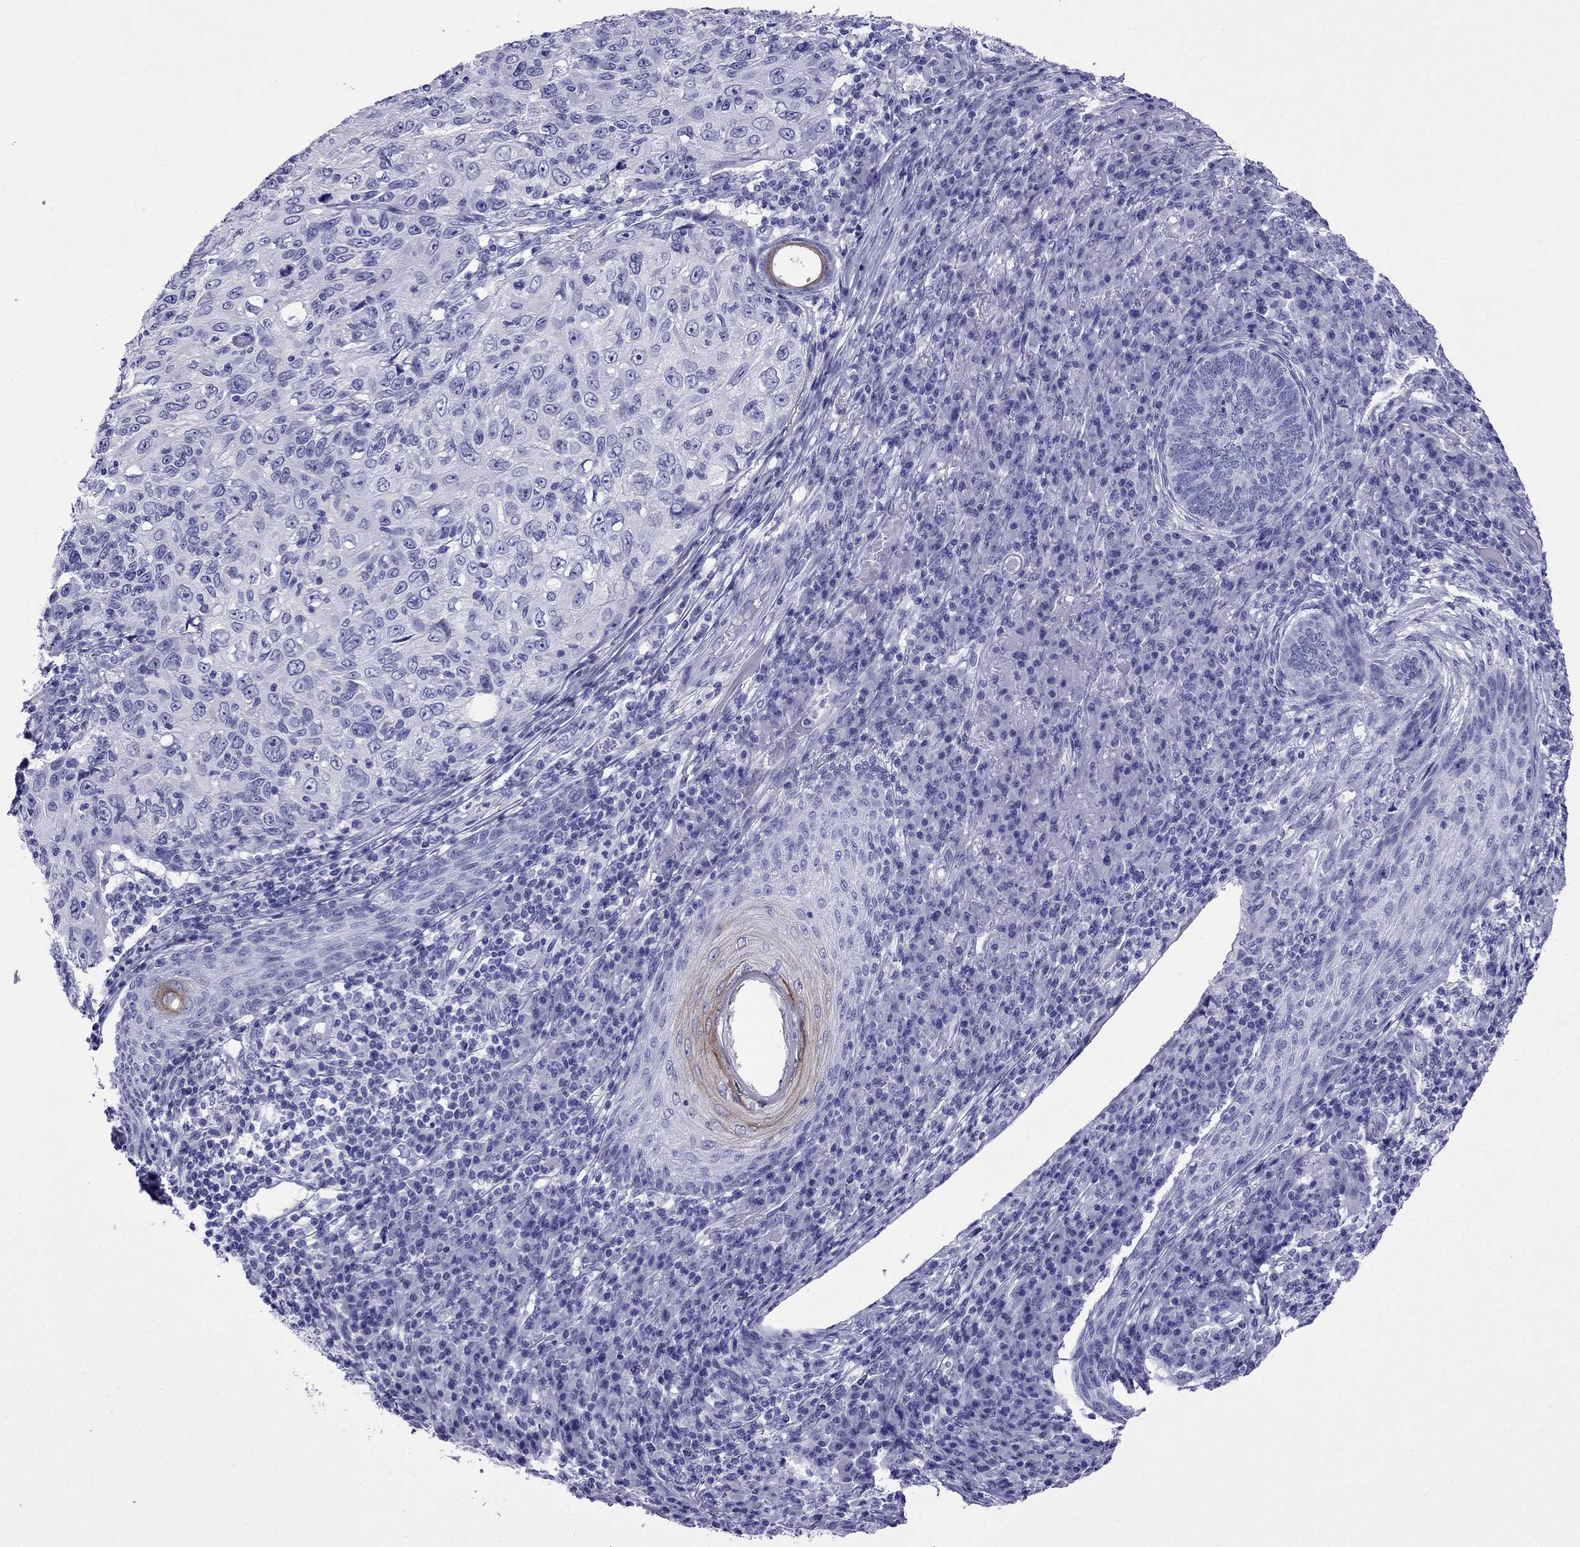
{"staining": {"intensity": "negative", "quantity": "none", "location": "none"}, "tissue": "skin cancer", "cell_type": "Tumor cells", "image_type": "cancer", "snomed": [{"axis": "morphology", "description": "Squamous cell carcinoma, NOS"}, {"axis": "topography", "description": "Skin"}], "caption": "Squamous cell carcinoma (skin) stained for a protein using IHC demonstrates no staining tumor cells.", "gene": "CRYBA1", "patient": {"sex": "male", "age": 92}}